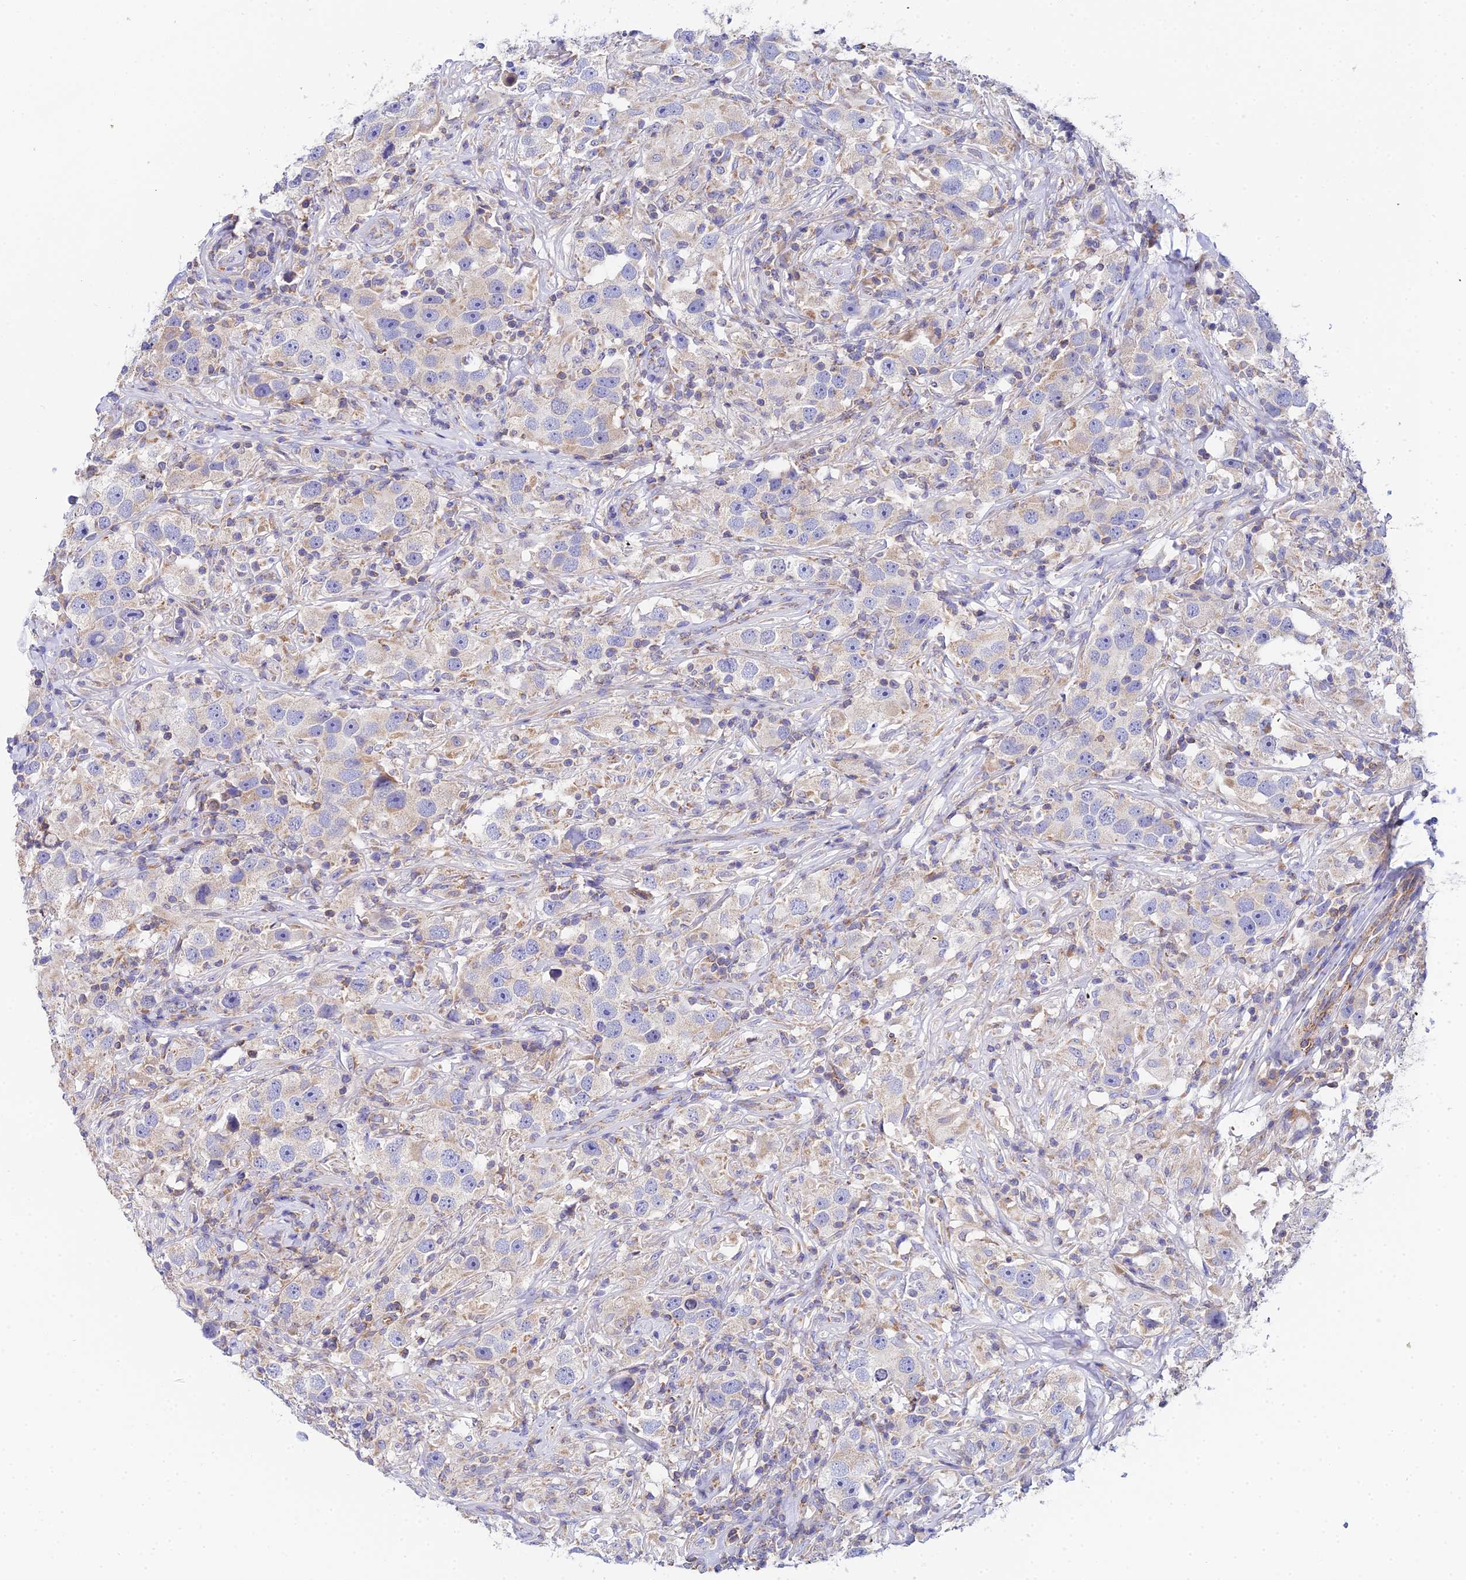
{"staining": {"intensity": "negative", "quantity": "none", "location": "none"}, "tissue": "testis cancer", "cell_type": "Tumor cells", "image_type": "cancer", "snomed": [{"axis": "morphology", "description": "Seminoma, NOS"}, {"axis": "topography", "description": "Testis"}], "caption": "A histopathology image of seminoma (testis) stained for a protein demonstrates no brown staining in tumor cells.", "gene": "NIPSNAP3A", "patient": {"sex": "male", "age": 49}}